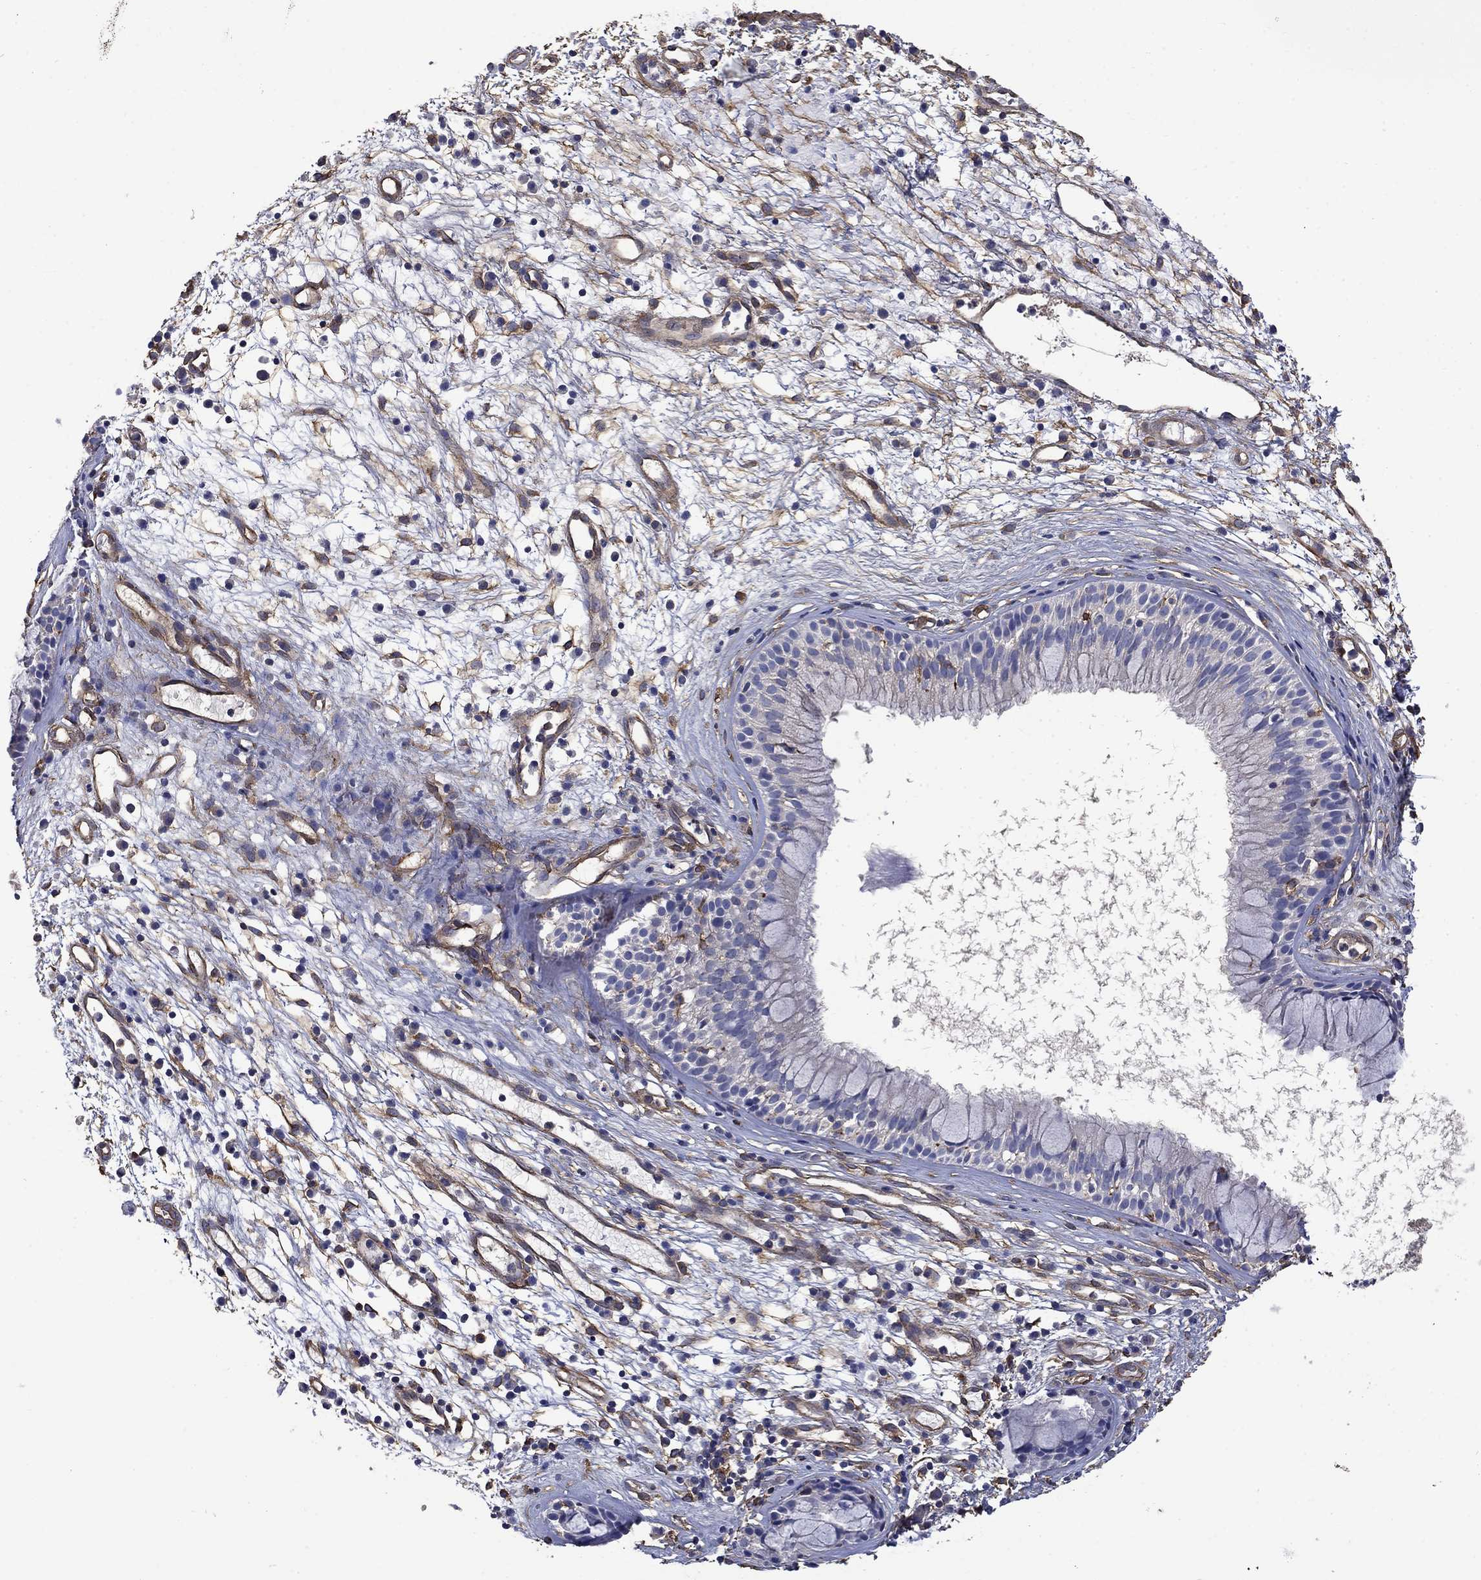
{"staining": {"intensity": "negative", "quantity": "none", "location": "none"}, "tissue": "nasopharynx", "cell_type": "Respiratory epithelial cells", "image_type": "normal", "snomed": [{"axis": "morphology", "description": "Normal tissue, NOS"}, {"axis": "topography", "description": "Nasopharynx"}], "caption": "This is an immunohistochemistry (IHC) photomicrograph of unremarkable nasopharynx. There is no expression in respiratory epithelial cells.", "gene": "DPYSL2", "patient": {"sex": "male", "age": 77}}